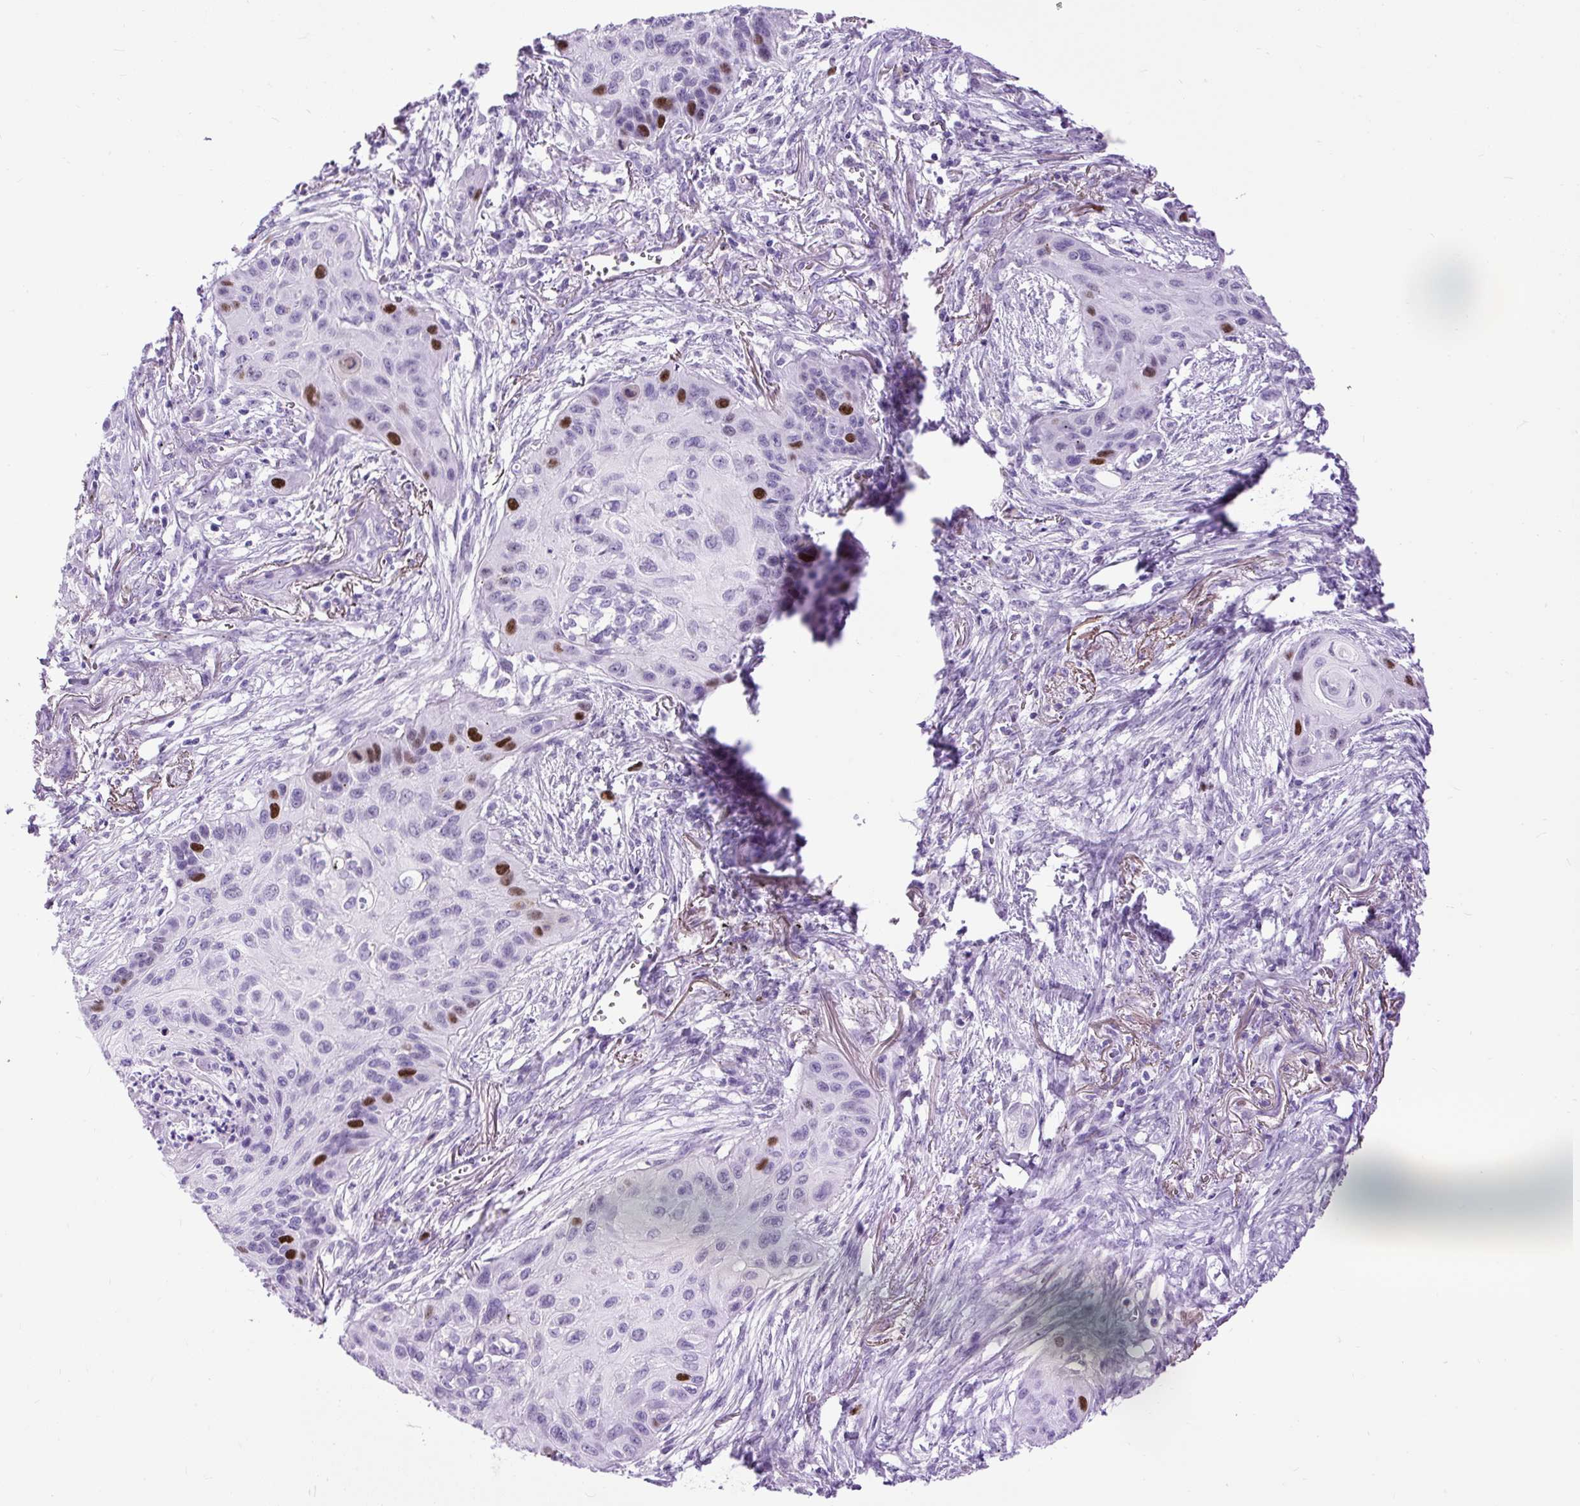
{"staining": {"intensity": "strong", "quantity": "<25%", "location": "nuclear"}, "tissue": "lung cancer", "cell_type": "Tumor cells", "image_type": "cancer", "snomed": [{"axis": "morphology", "description": "Squamous cell carcinoma, NOS"}, {"axis": "topography", "description": "Lung"}], "caption": "Protein analysis of lung cancer tissue demonstrates strong nuclear staining in about <25% of tumor cells.", "gene": "RACGAP1", "patient": {"sex": "male", "age": 71}}